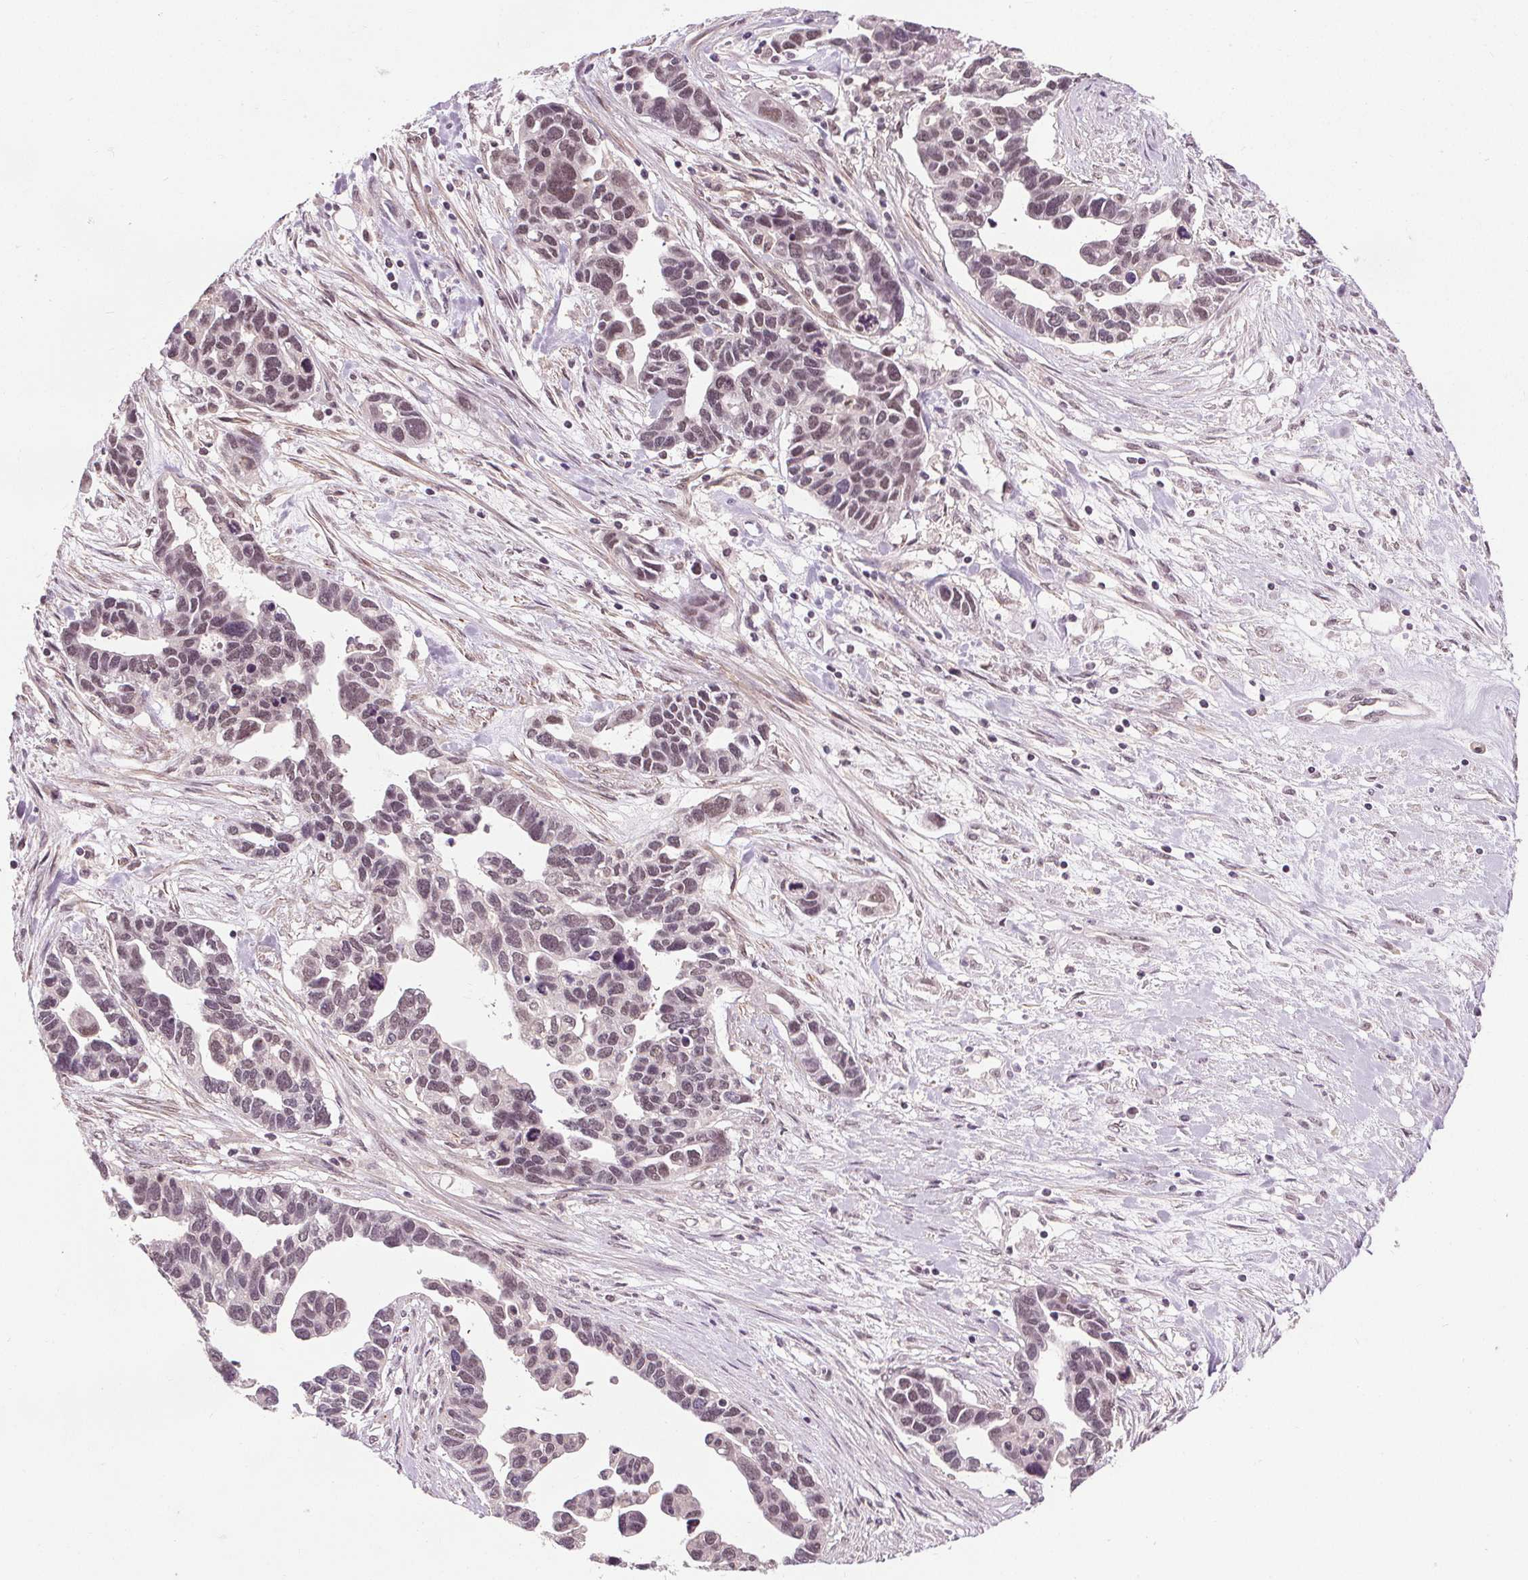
{"staining": {"intensity": "weak", "quantity": "<25%", "location": "nuclear"}, "tissue": "ovarian cancer", "cell_type": "Tumor cells", "image_type": "cancer", "snomed": [{"axis": "morphology", "description": "Cystadenocarcinoma, serous, NOS"}, {"axis": "topography", "description": "Ovary"}], "caption": "Immunohistochemistry (IHC) micrograph of neoplastic tissue: ovarian serous cystadenocarcinoma stained with DAB shows no significant protein expression in tumor cells.", "gene": "MED6", "patient": {"sex": "female", "age": 54}}